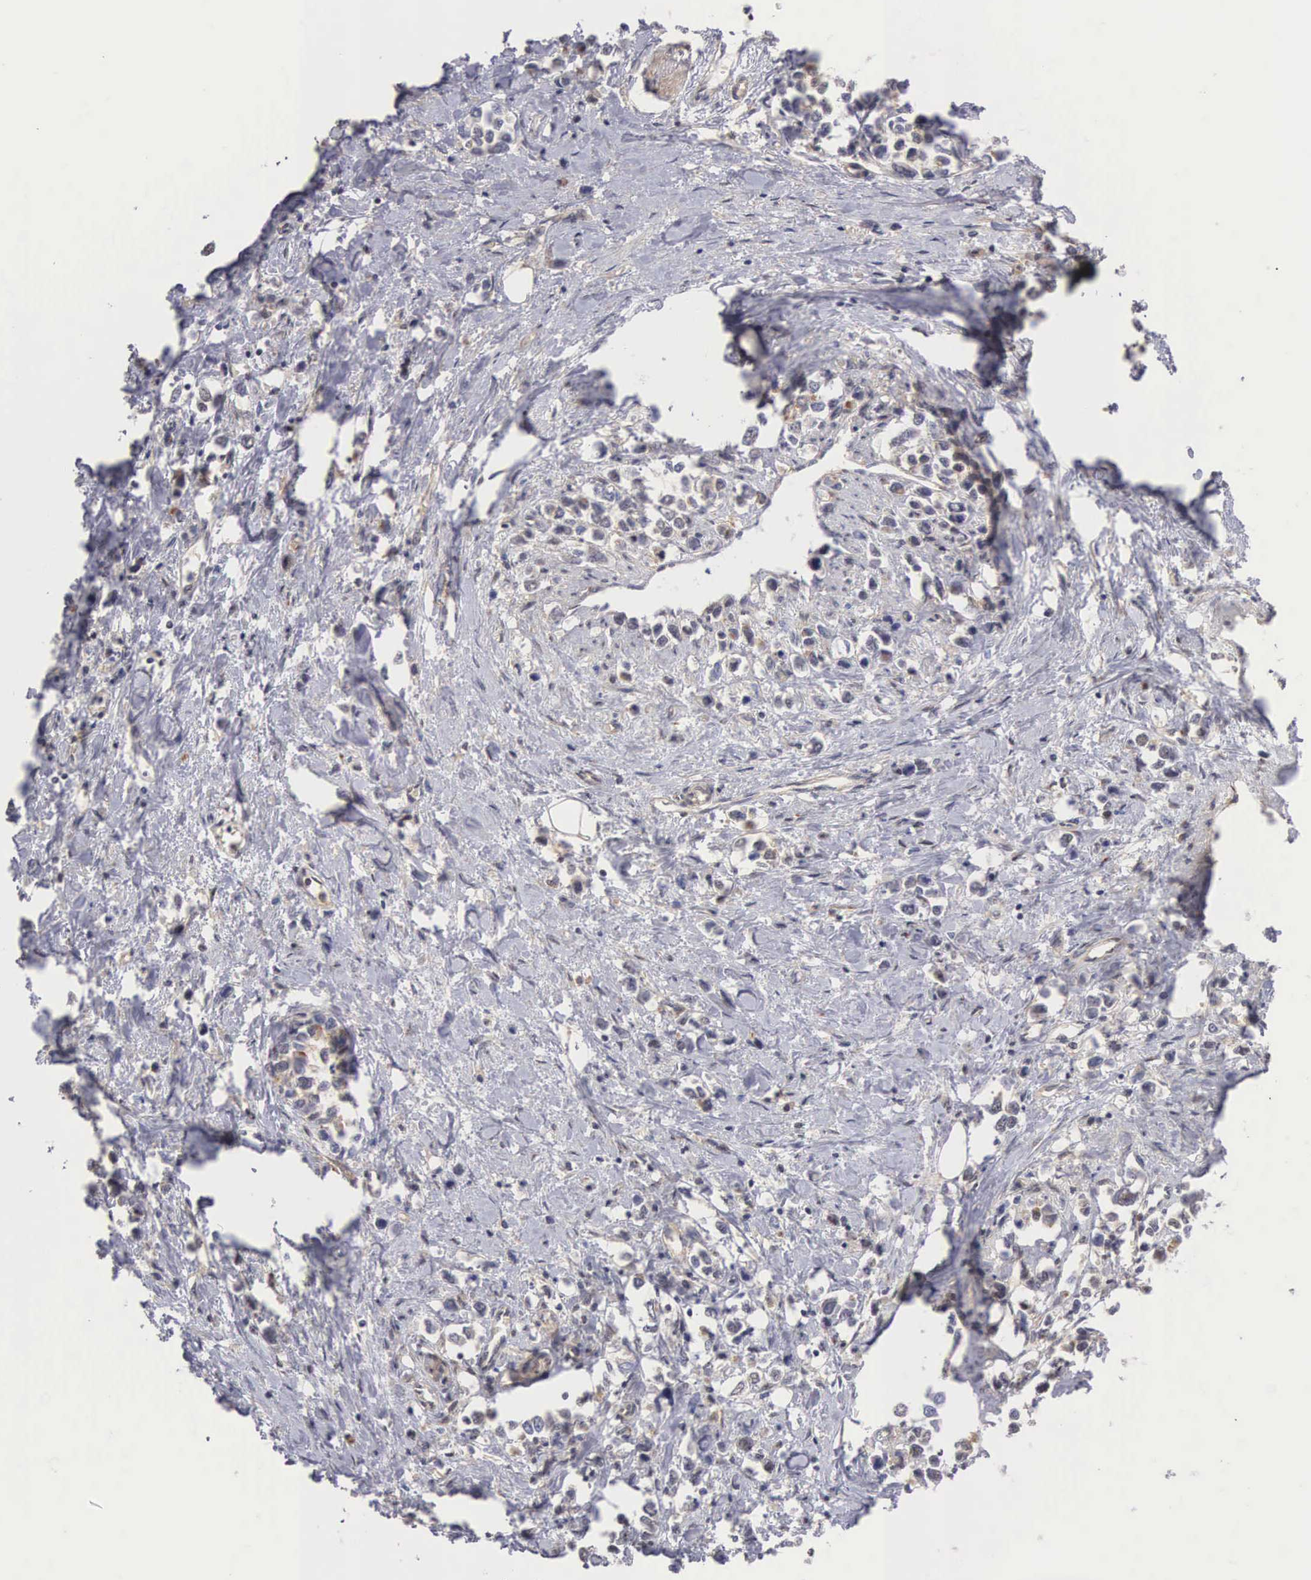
{"staining": {"intensity": "negative", "quantity": "none", "location": "none"}, "tissue": "stomach cancer", "cell_type": "Tumor cells", "image_type": "cancer", "snomed": [{"axis": "morphology", "description": "Adenocarcinoma, NOS"}, {"axis": "topography", "description": "Stomach, upper"}], "caption": "There is no significant expression in tumor cells of stomach cancer. (Immunohistochemistry, brightfield microscopy, high magnification).", "gene": "NR4A2", "patient": {"sex": "male", "age": 76}}